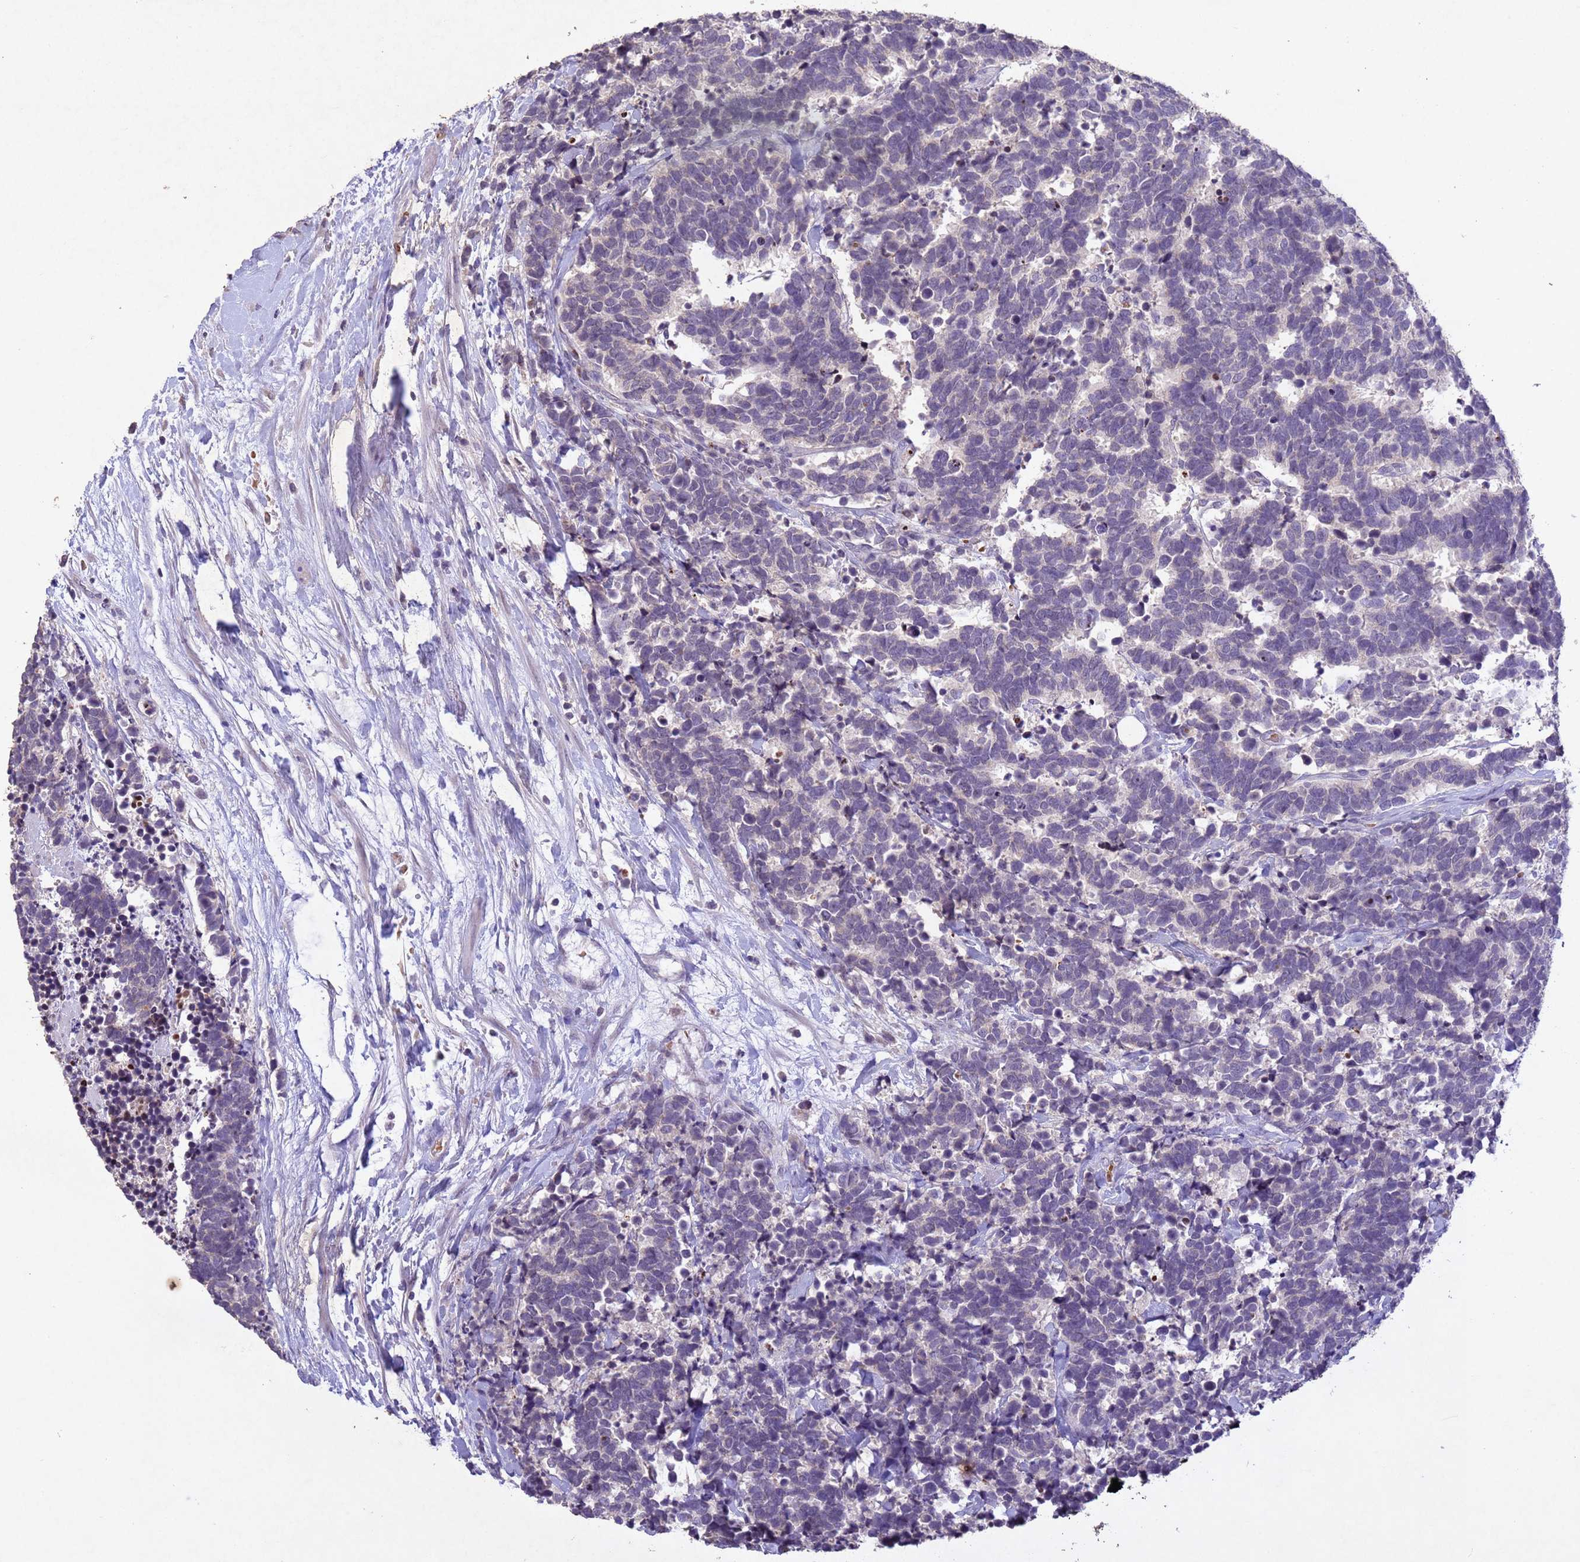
{"staining": {"intensity": "negative", "quantity": "none", "location": "none"}, "tissue": "carcinoid", "cell_type": "Tumor cells", "image_type": "cancer", "snomed": [{"axis": "morphology", "description": "Carcinoma, NOS"}, {"axis": "morphology", "description": "Carcinoid, malignant, NOS"}, {"axis": "topography", "description": "Prostate"}], "caption": "Immunohistochemistry of human carcinoid shows no staining in tumor cells. The staining was performed using DAB (3,3'-diaminobenzidine) to visualize the protein expression in brown, while the nuclei were stained in blue with hematoxylin (Magnification: 20x).", "gene": "NLRP11", "patient": {"sex": "male", "age": 57}}